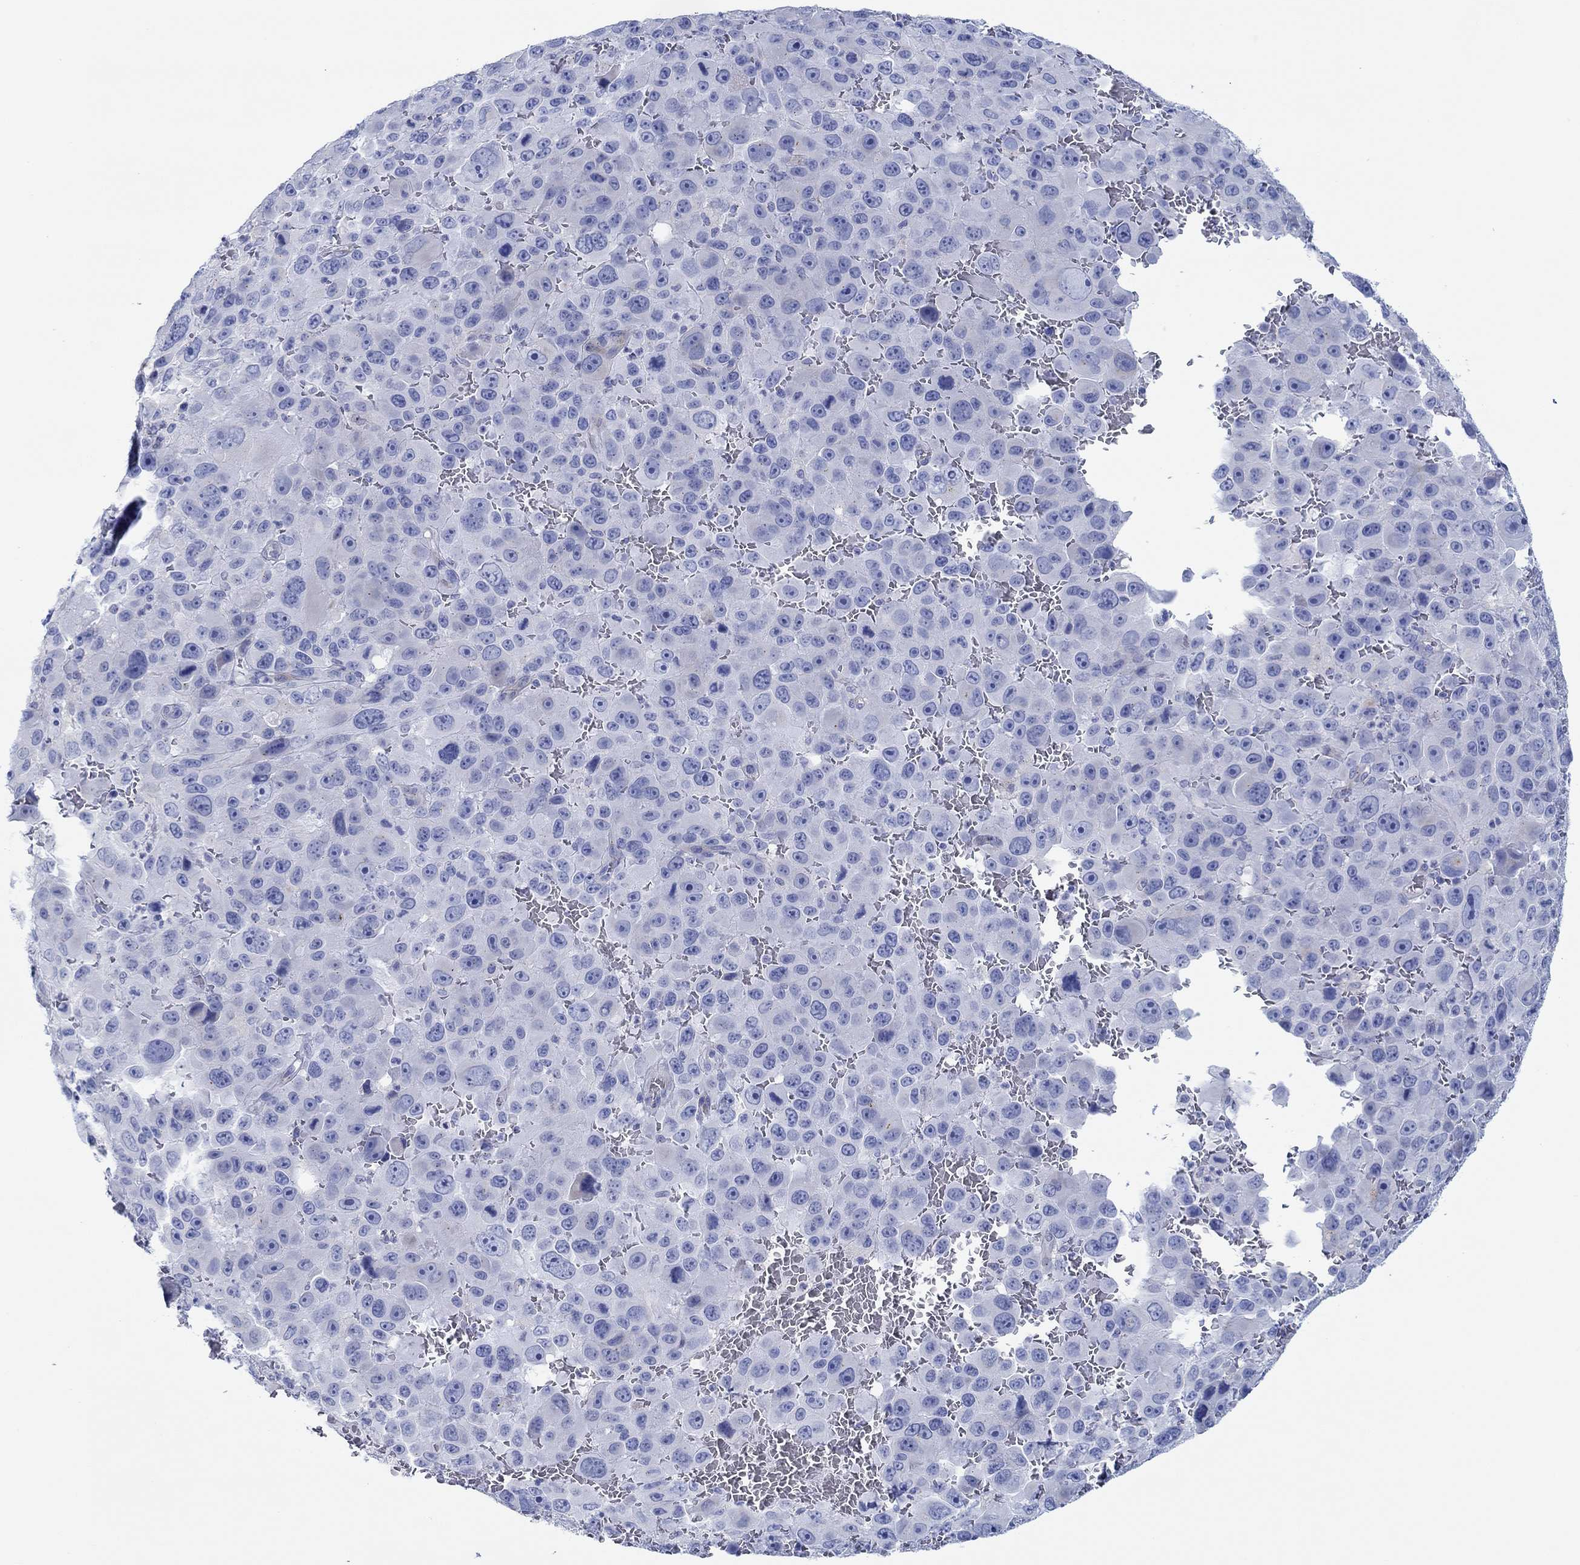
{"staining": {"intensity": "negative", "quantity": "none", "location": "none"}, "tissue": "melanoma", "cell_type": "Tumor cells", "image_type": "cancer", "snomed": [{"axis": "morphology", "description": "Malignant melanoma, NOS"}, {"axis": "topography", "description": "Skin"}], "caption": "Tumor cells are negative for protein expression in human malignant melanoma.", "gene": "IGFBP6", "patient": {"sex": "female", "age": 91}}